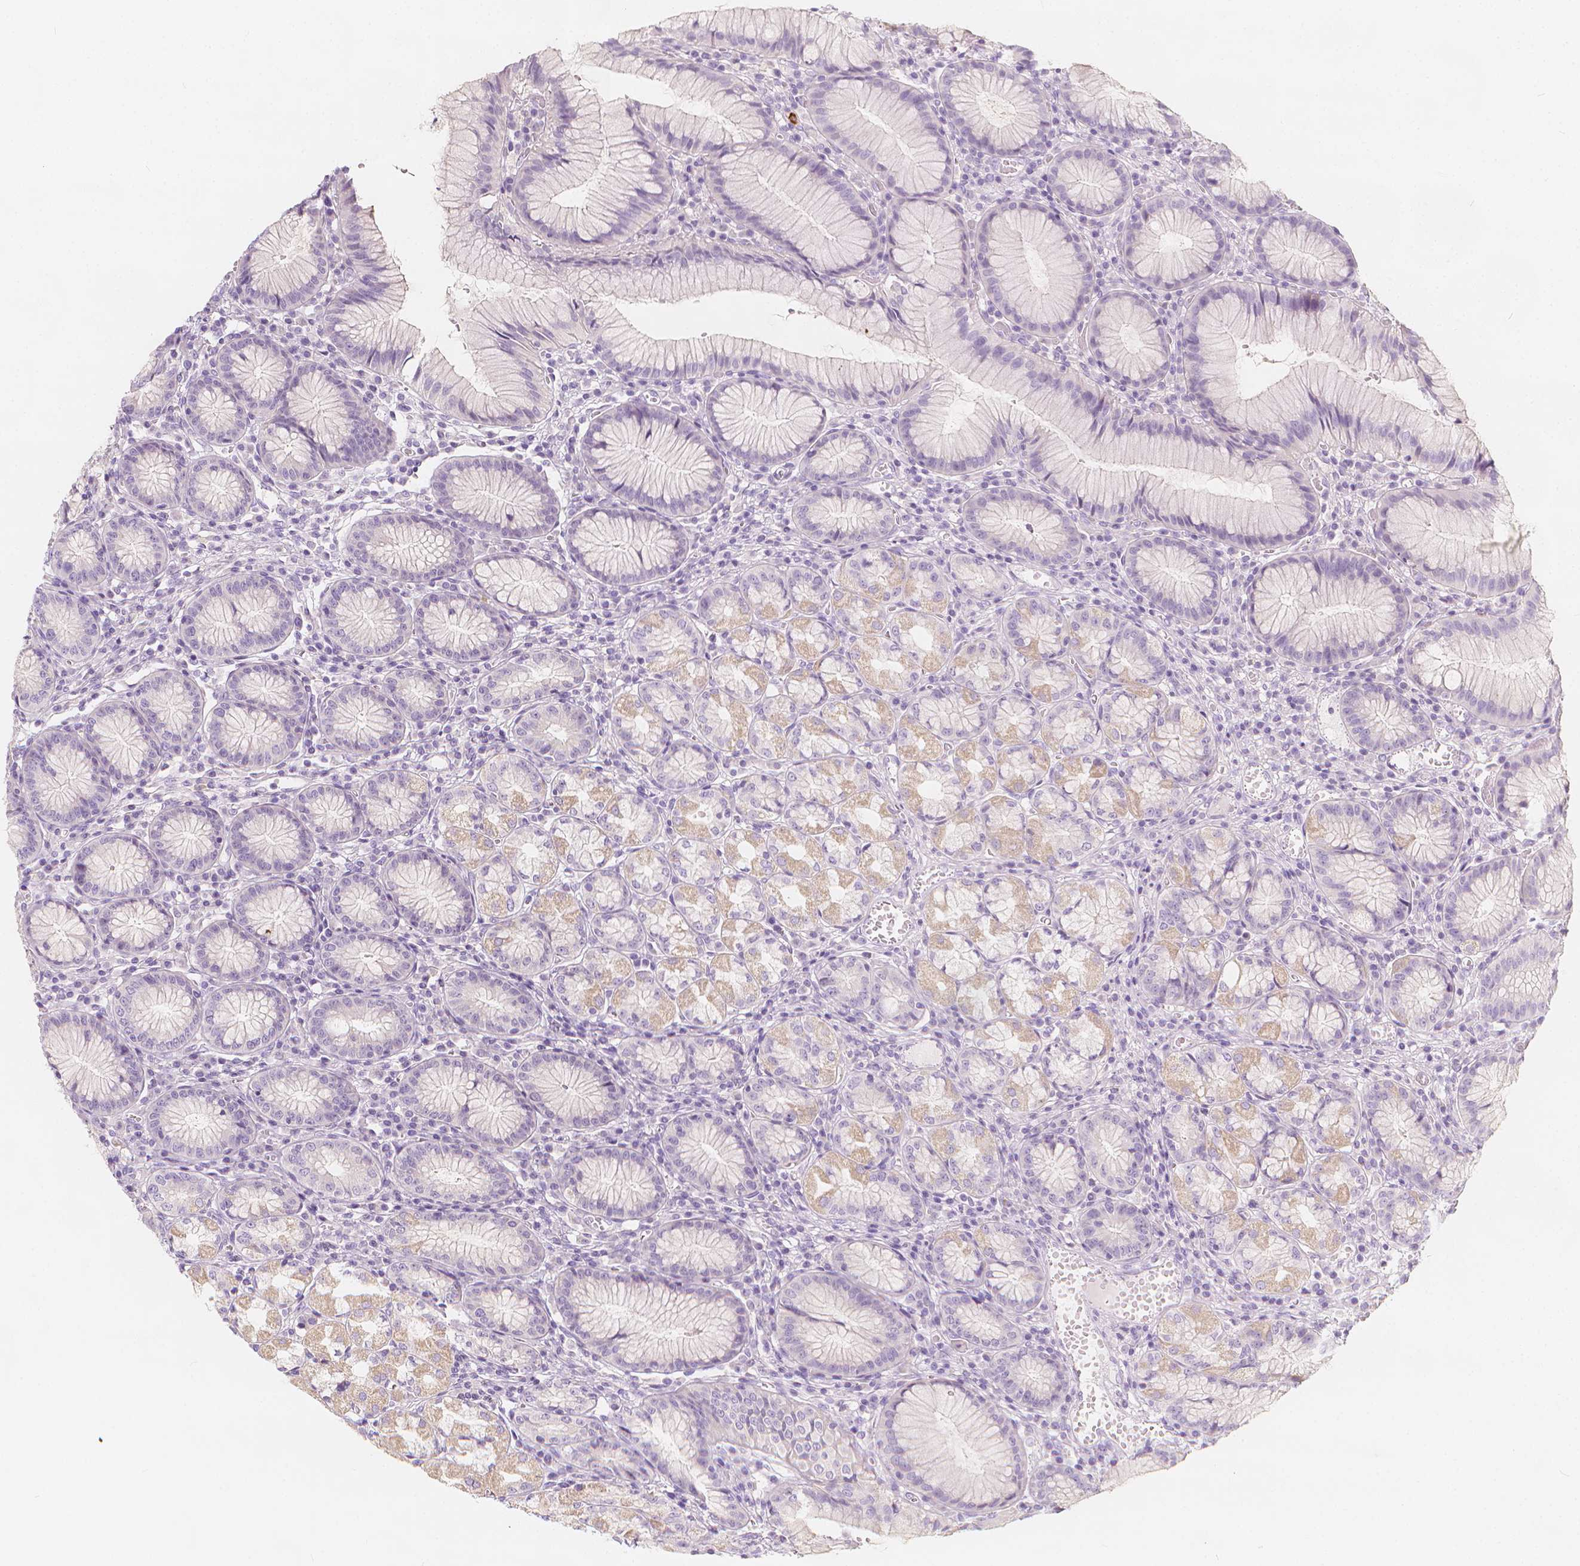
{"staining": {"intensity": "weak", "quantity": "25%-75%", "location": "cytoplasmic/membranous"}, "tissue": "stomach", "cell_type": "Glandular cells", "image_type": "normal", "snomed": [{"axis": "morphology", "description": "Normal tissue, NOS"}, {"axis": "topography", "description": "Stomach"}], "caption": "Stomach stained with DAB (3,3'-diaminobenzidine) IHC shows low levels of weak cytoplasmic/membranous expression in approximately 25%-75% of glandular cells.", "gene": "RBFOX1", "patient": {"sex": "male", "age": 55}}